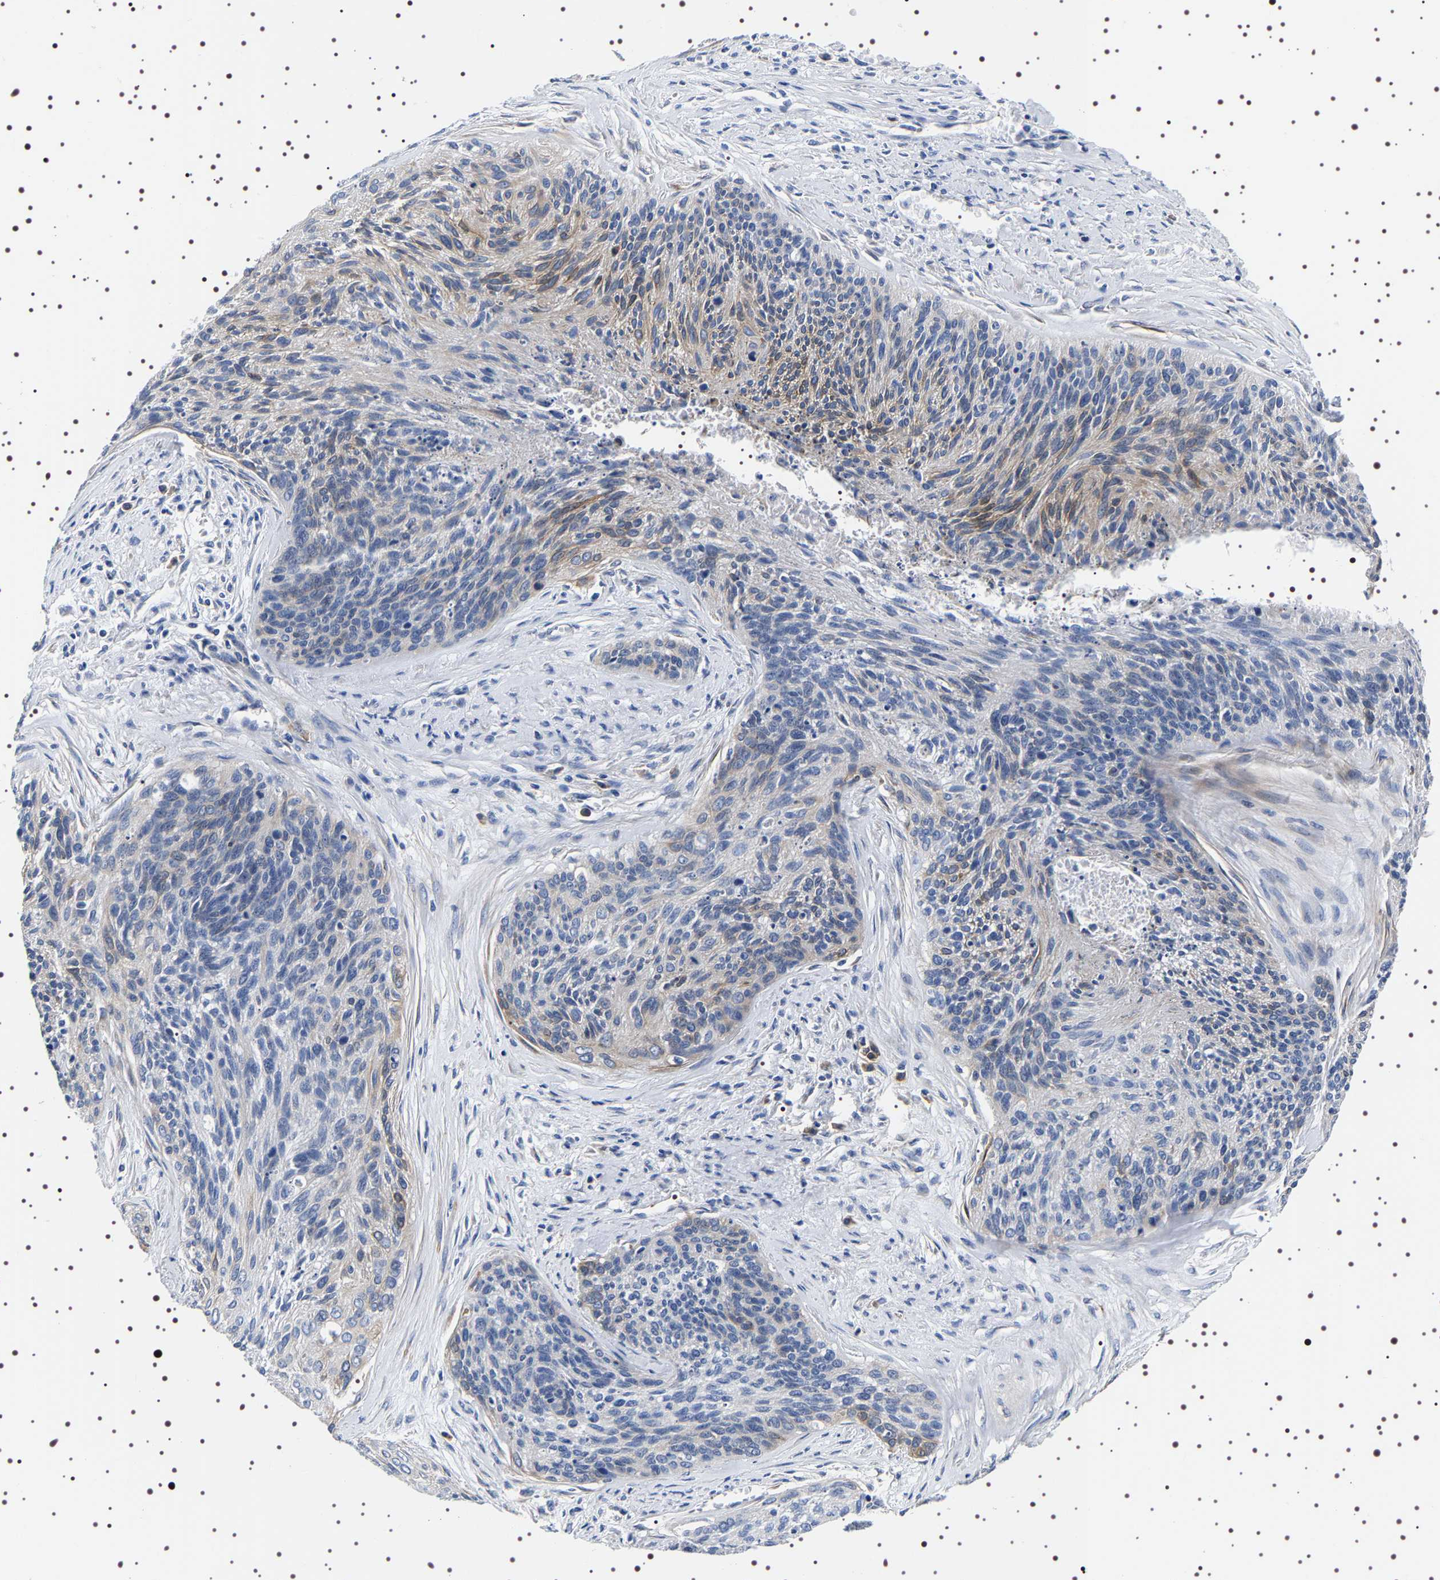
{"staining": {"intensity": "moderate", "quantity": "<25%", "location": "cytoplasmic/membranous"}, "tissue": "cervical cancer", "cell_type": "Tumor cells", "image_type": "cancer", "snomed": [{"axis": "morphology", "description": "Squamous cell carcinoma, NOS"}, {"axis": "topography", "description": "Cervix"}], "caption": "Protein expression analysis of human cervical squamous cell carcinoma reveals moderate cytoplasmic/membranous expression in about <25% of tumor cells. (DAB (3,3'-diaminobenzidine) IHC, brown staining for protein, blue staining for nuclei).", "gene": "SQLE", "patient": {"sex": "female", "age": 55}}